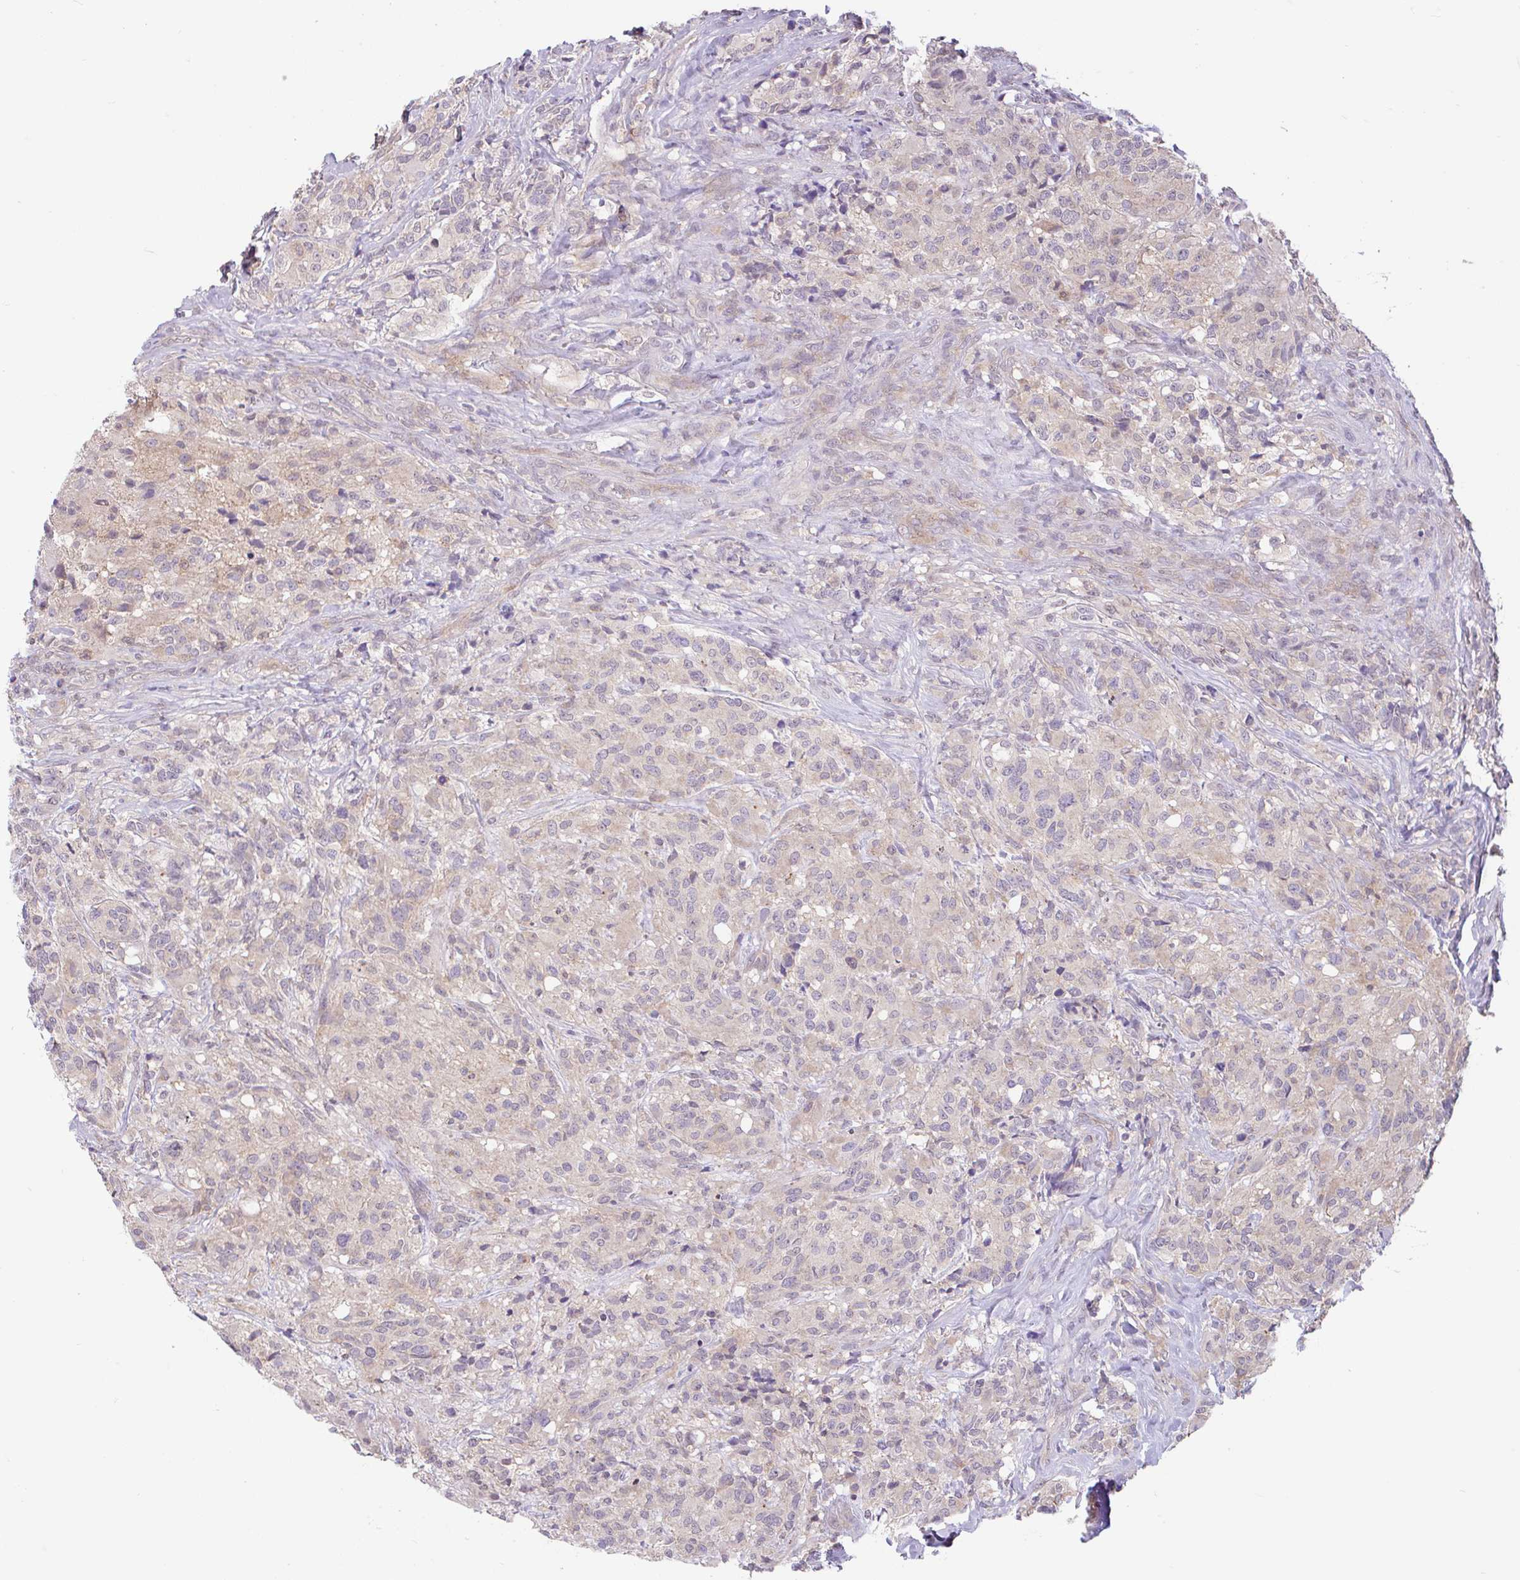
{"staining": {"intensity": "negative", "quantity": "none", "location": "none"}, "tissue": "glioma", "cell_type": "Tumor cells", "image_type": "cancer", "snomed": [{"axis": "morphology", "description": "Glioma, malignant, High grade"}, {"axis": "topography", "description": "Brain"}], "caption": "An IHC histopathology image of malignant high-grade glioma is shown. There is no staining in tumor cells of malignant high-grade glioma.", "gene": "RALBP1", "patient": {"sex": "female", "age": 67}}